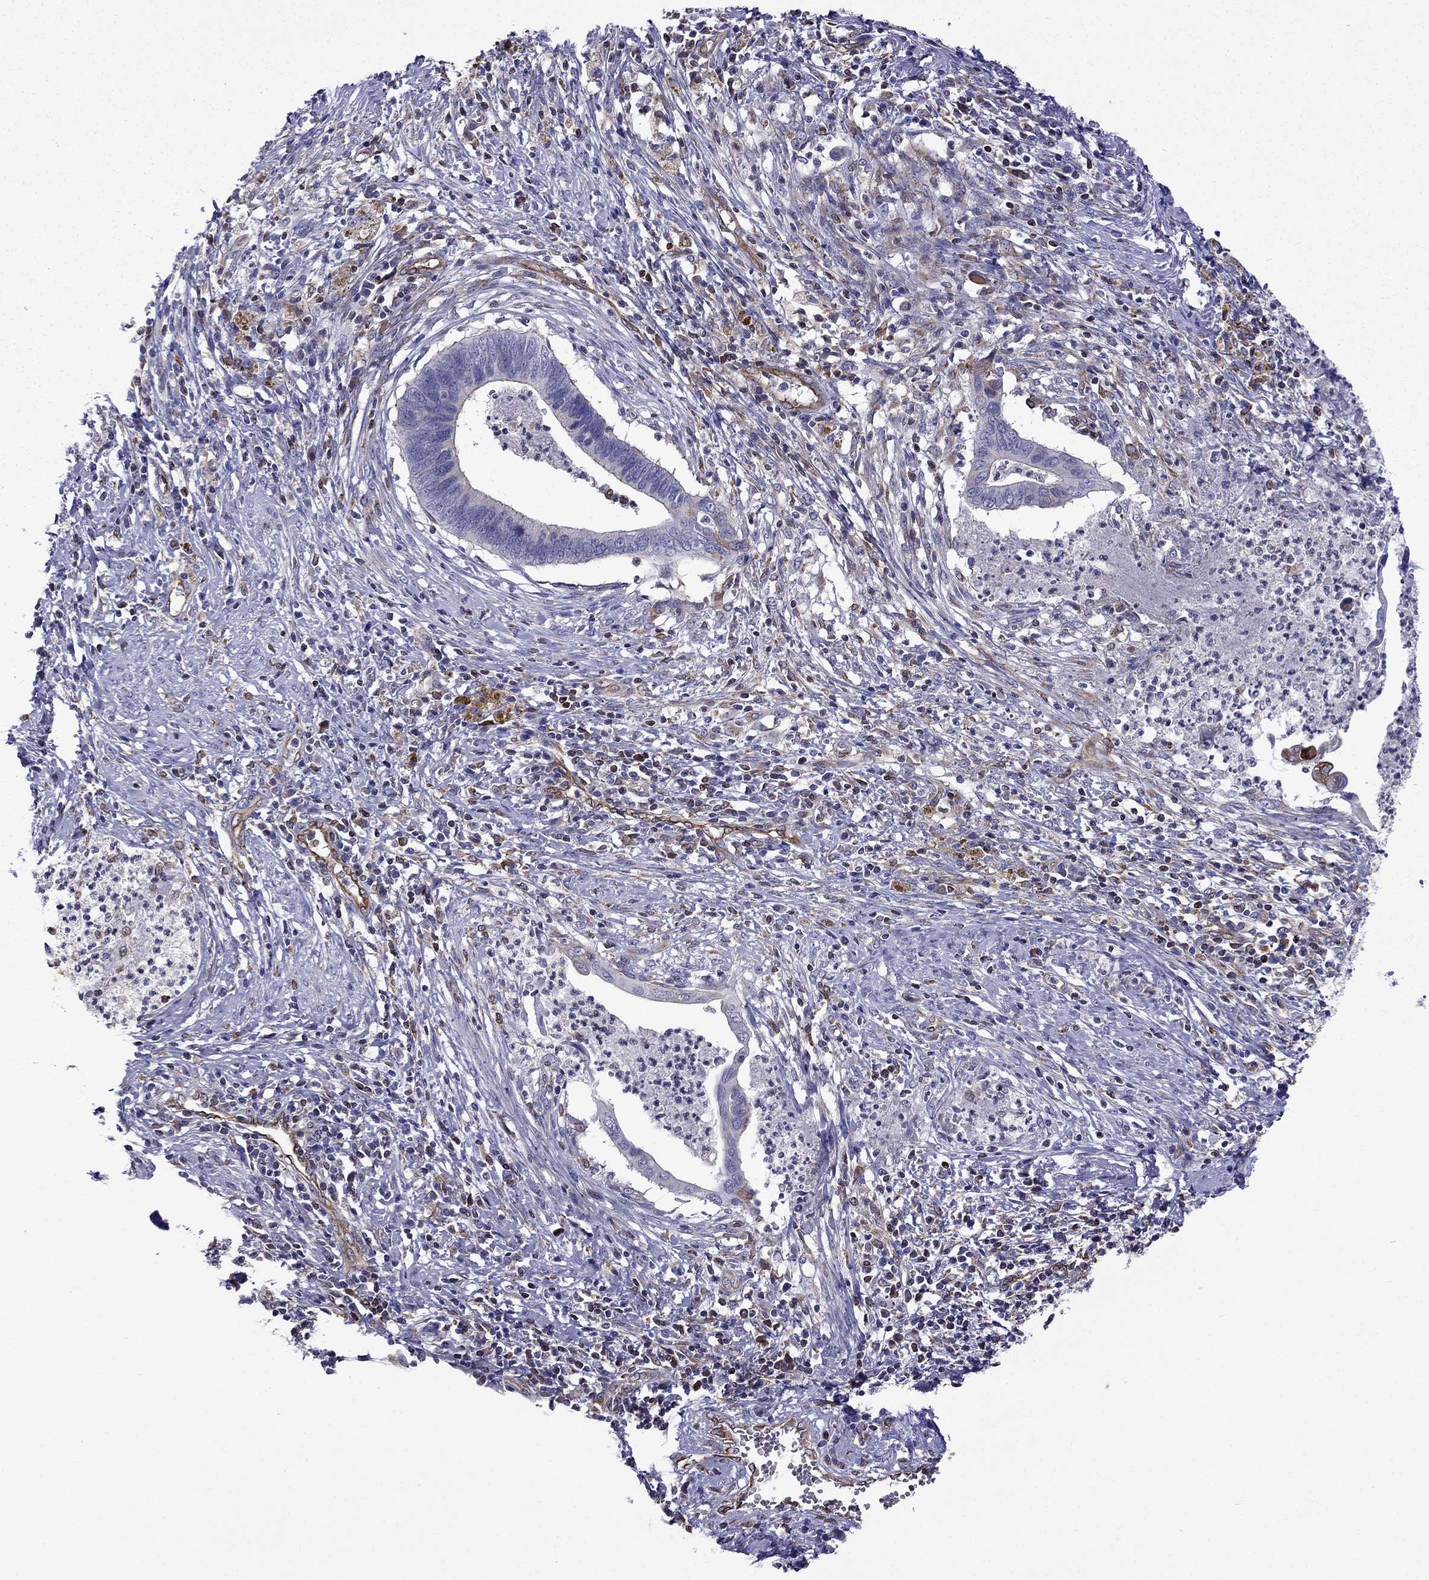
{"staining": {"intensity": "moderate", "quantity": "<25%", "location": "cytoplasmic/membranous"}, "tissue": "cervical cancer", "cell_type": "Tumor cells", "image_type": "cancer", "snomed": [{"axis": "morphology", "description": "Adenocarcinoma, NOS"}, {"axis": "topography", "description": "Cervix"}], "caption": "Moderate cytoplasmic/membranous protein staining is identified in about <25% of tumor cells in cervical cancer.", "gene": "GNAL", "patient": {"sex": "female", "age": 42}}